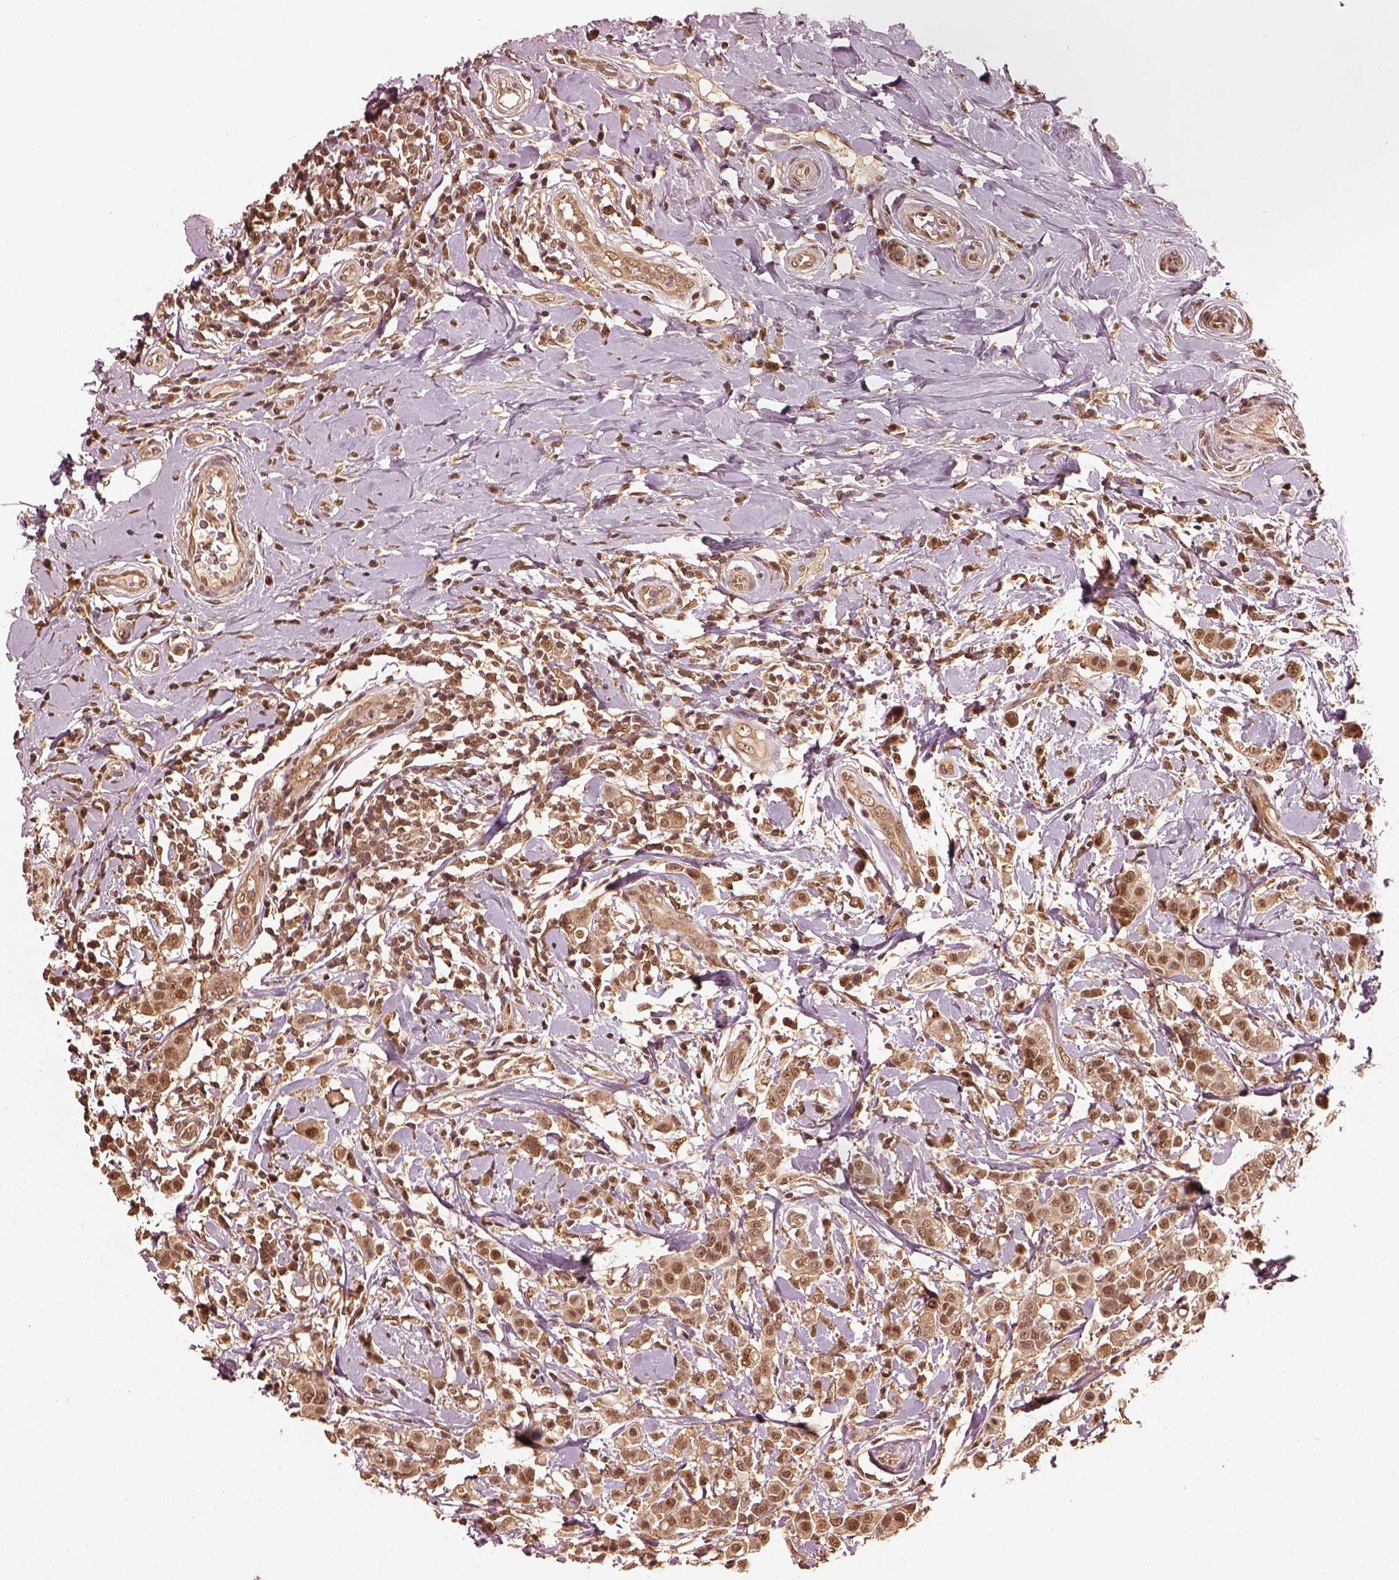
{"staining": {"intensity": "moderate", "quantity": "25%-75%", "location": "cytoplasmic/membranous,nuclear"}, "tissue": "breast cancer", "cell_type": "Tumor cells", "image_type": "cancer", "snomed": [{"axis": "morphology", "description": "Duct carcinoma"}, {"axis": "topography", "description": "Breast"}], "caption": "High-magnification brightfield microscopy of infiltrating ductal carcinoma (breast) stained with DAB (brown) and counterstained with hematoxylin (blue). tumor cells exhibit moderate cytoplasmic/membranous and nuclear expression is appreciated in approximately25%-75% of cells.", "gene": "PSMC5", "patient": {"sex": "female", "age": 27}}